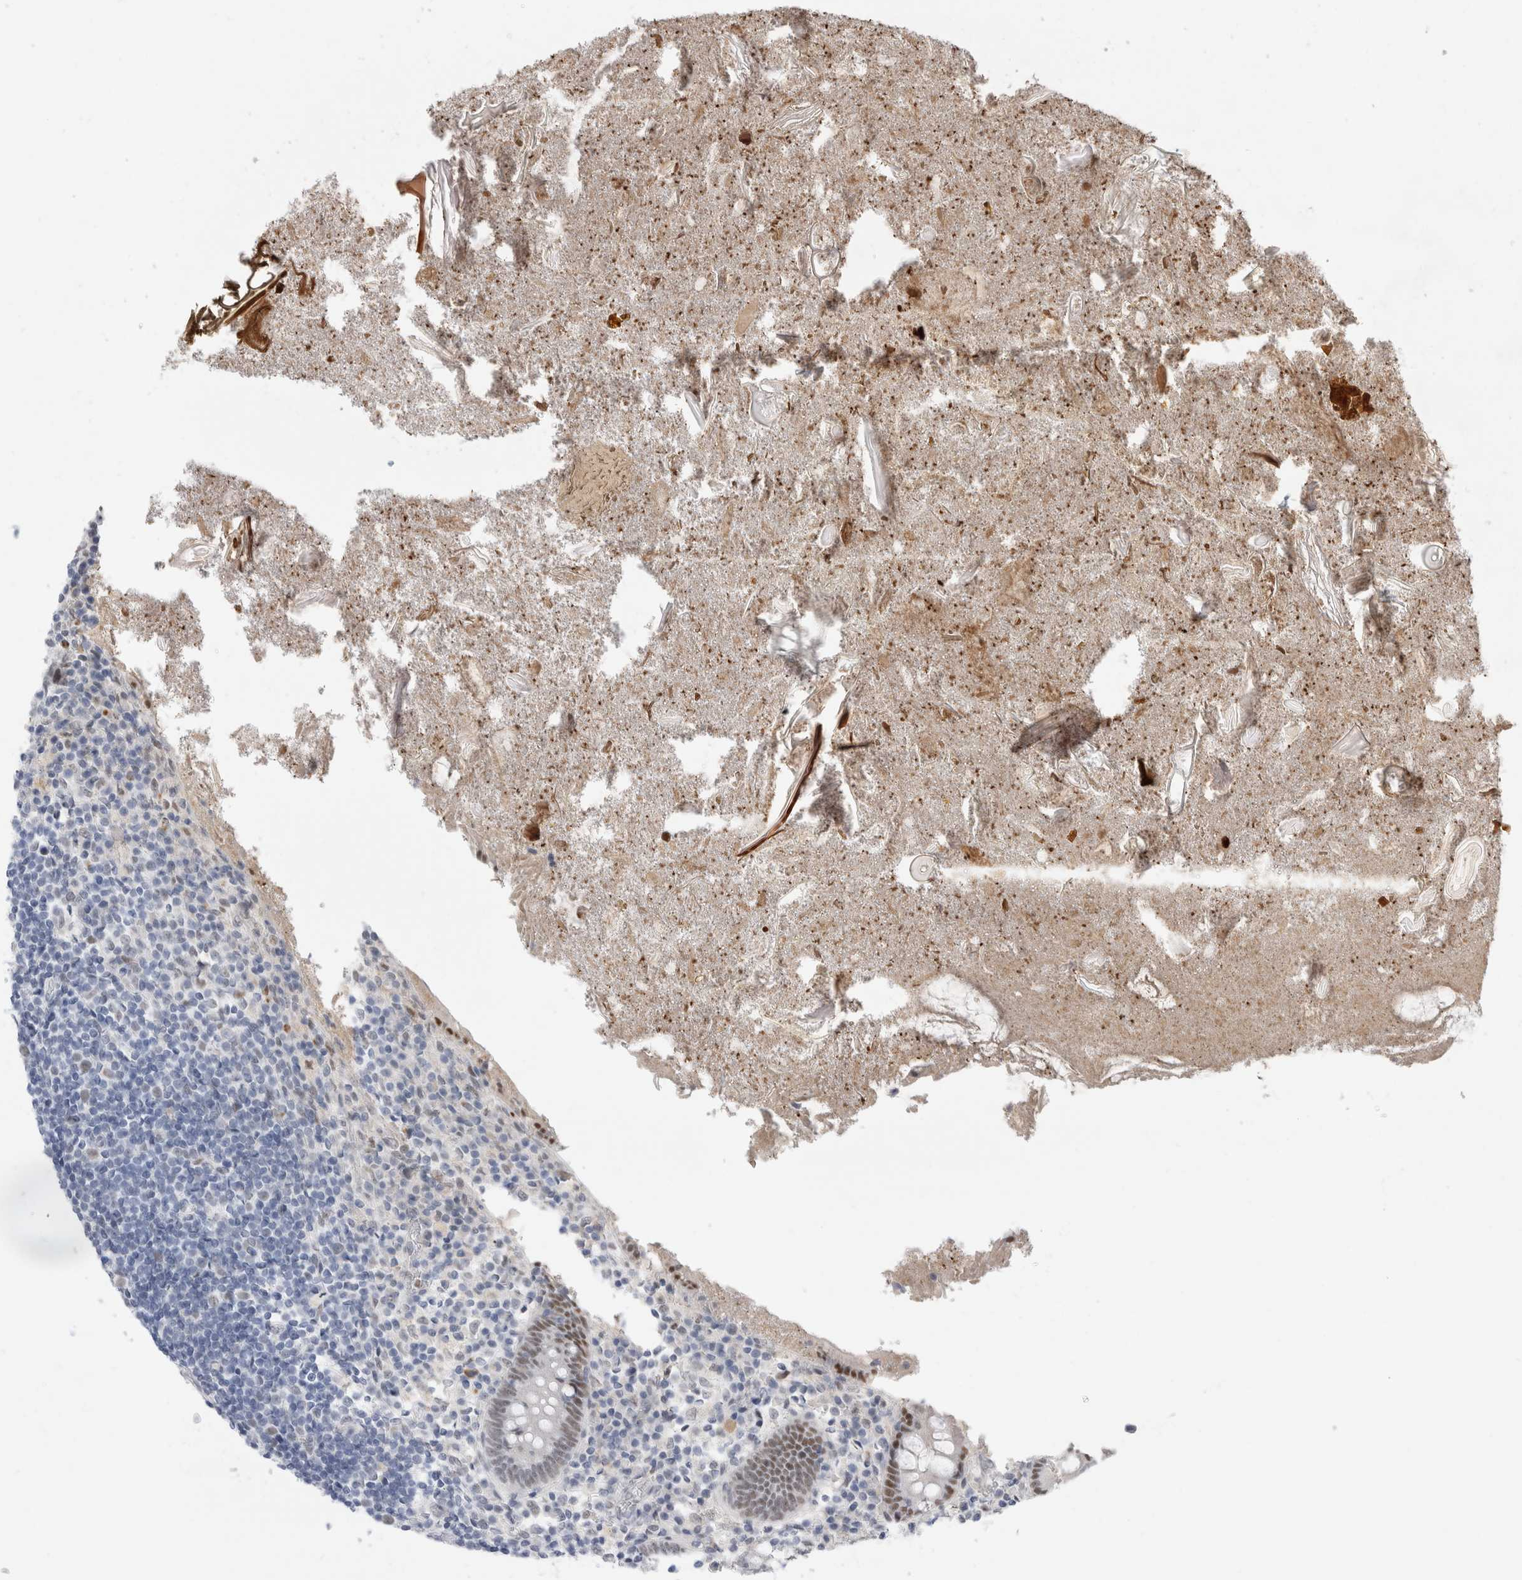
{"staining": {"intensity": "moderate", "quantity": "25%-75%", "location": "nuclear"}, "tissue": "appendix", "cell_type": "Glandular cells", "image_type": "normal", "snomed": [{"axis": "morphology", "description": "Normal tissue, NOS"}, {"axis": "topography", "description": "Appendix"}], "caption": "Protein expression analysis of normal human appendix reveals moderate nuclear expression in about 25%-75% of glandular cells.", "gene": "KNL1", "patient": {"sex": "female", "age": 17}}